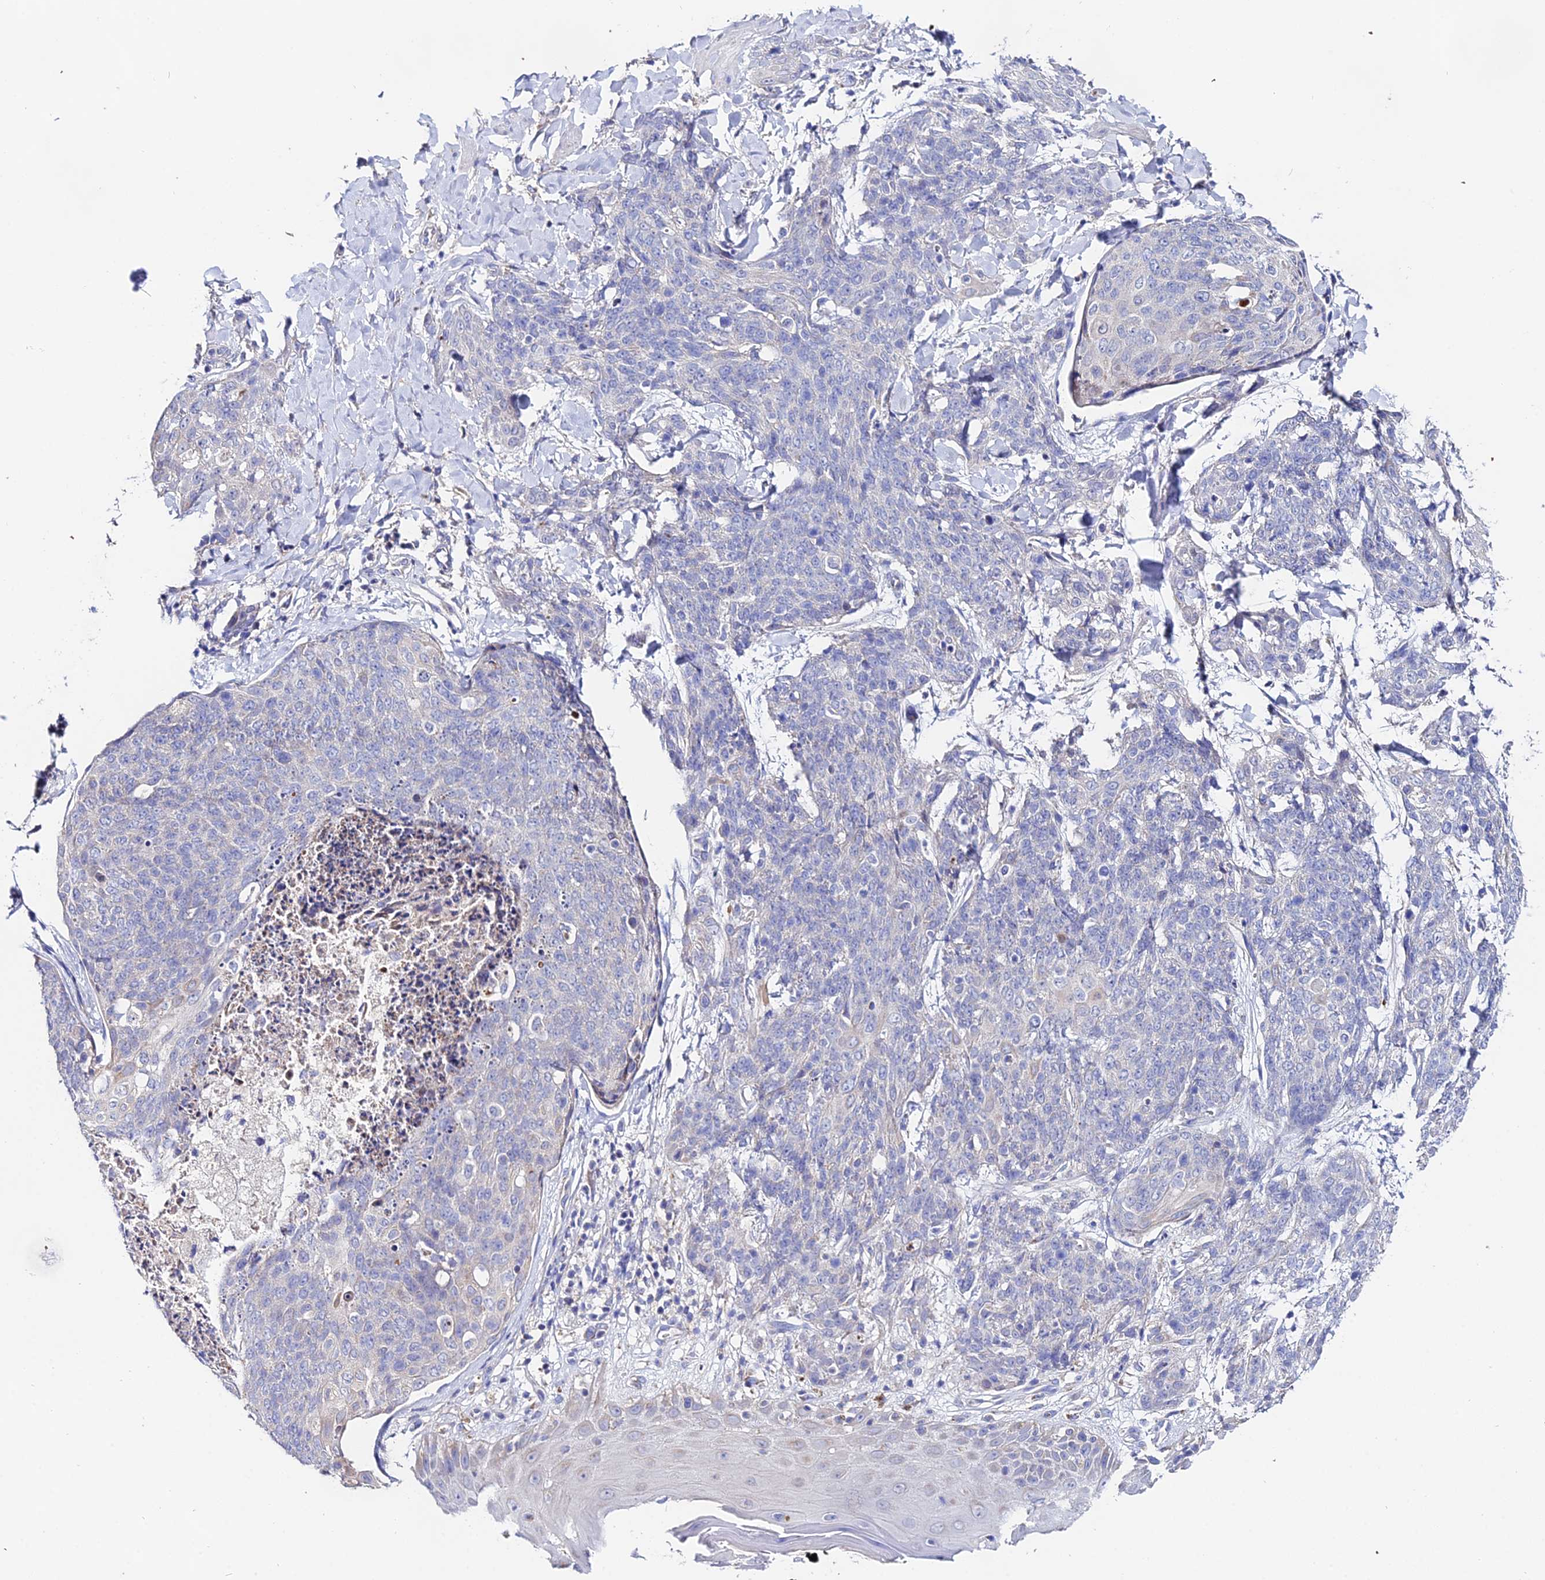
{"staining": {"intensity": "negative", "quantity": "none", "location": "none"}, "tissue": "skin cancer", "cell_type": "Tumor cells", "image_type": "cancer", "snomed": [{"axis": "morphology", "description": "Squamous cell carcinoma, NOS"}, {"axis": "topography", "description": "Skin"}, {"axis": "topography", "description": "Vulva"}], "caption": "DAB (3,3'-diaminobenzidine) immunohistochemical staining of human skin cancer (squamous cell carcinoma) displays no significant expression in tumor cells.", "gene": "PPP2R2C", "patient": {"sex": "female", "age": 85}}